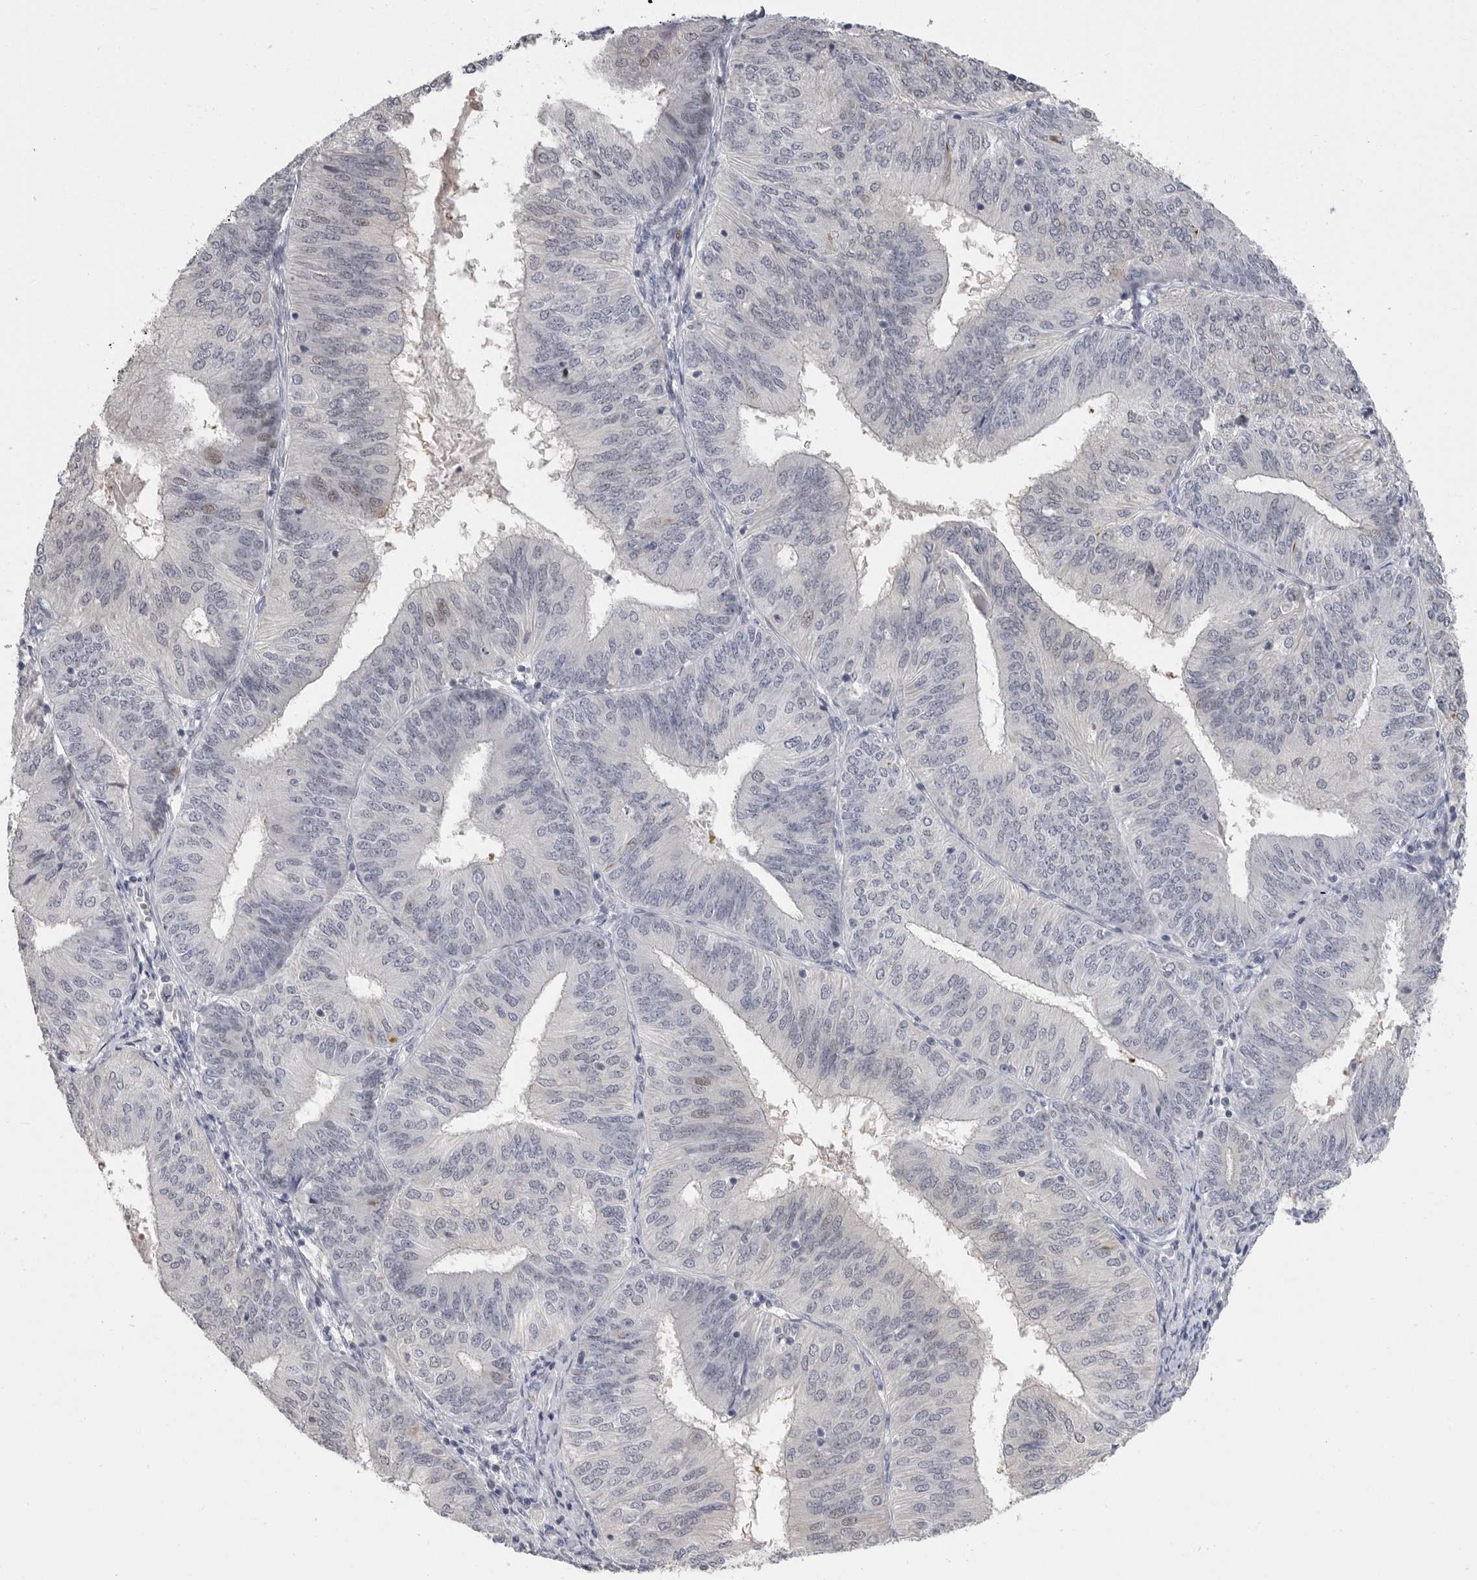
{"staining": {"intensity": "negative", "quantity": "none", "location": "none"}, "tissue": "endometrial cancer", "cell_type": "Tumor cells", "image_type": "cancer", "snomed": [{"axis": "morphology", "description": "Adenocarcinoma, NOS"}, {"axis": "topography", "description": "Endometrium"}], "caption": "Tumor cells show no significant expression in endometrial cancer (adenocarcinoma).", "gene": "PLEKHF1", "patient": {"sex": "female", "age": 58}}